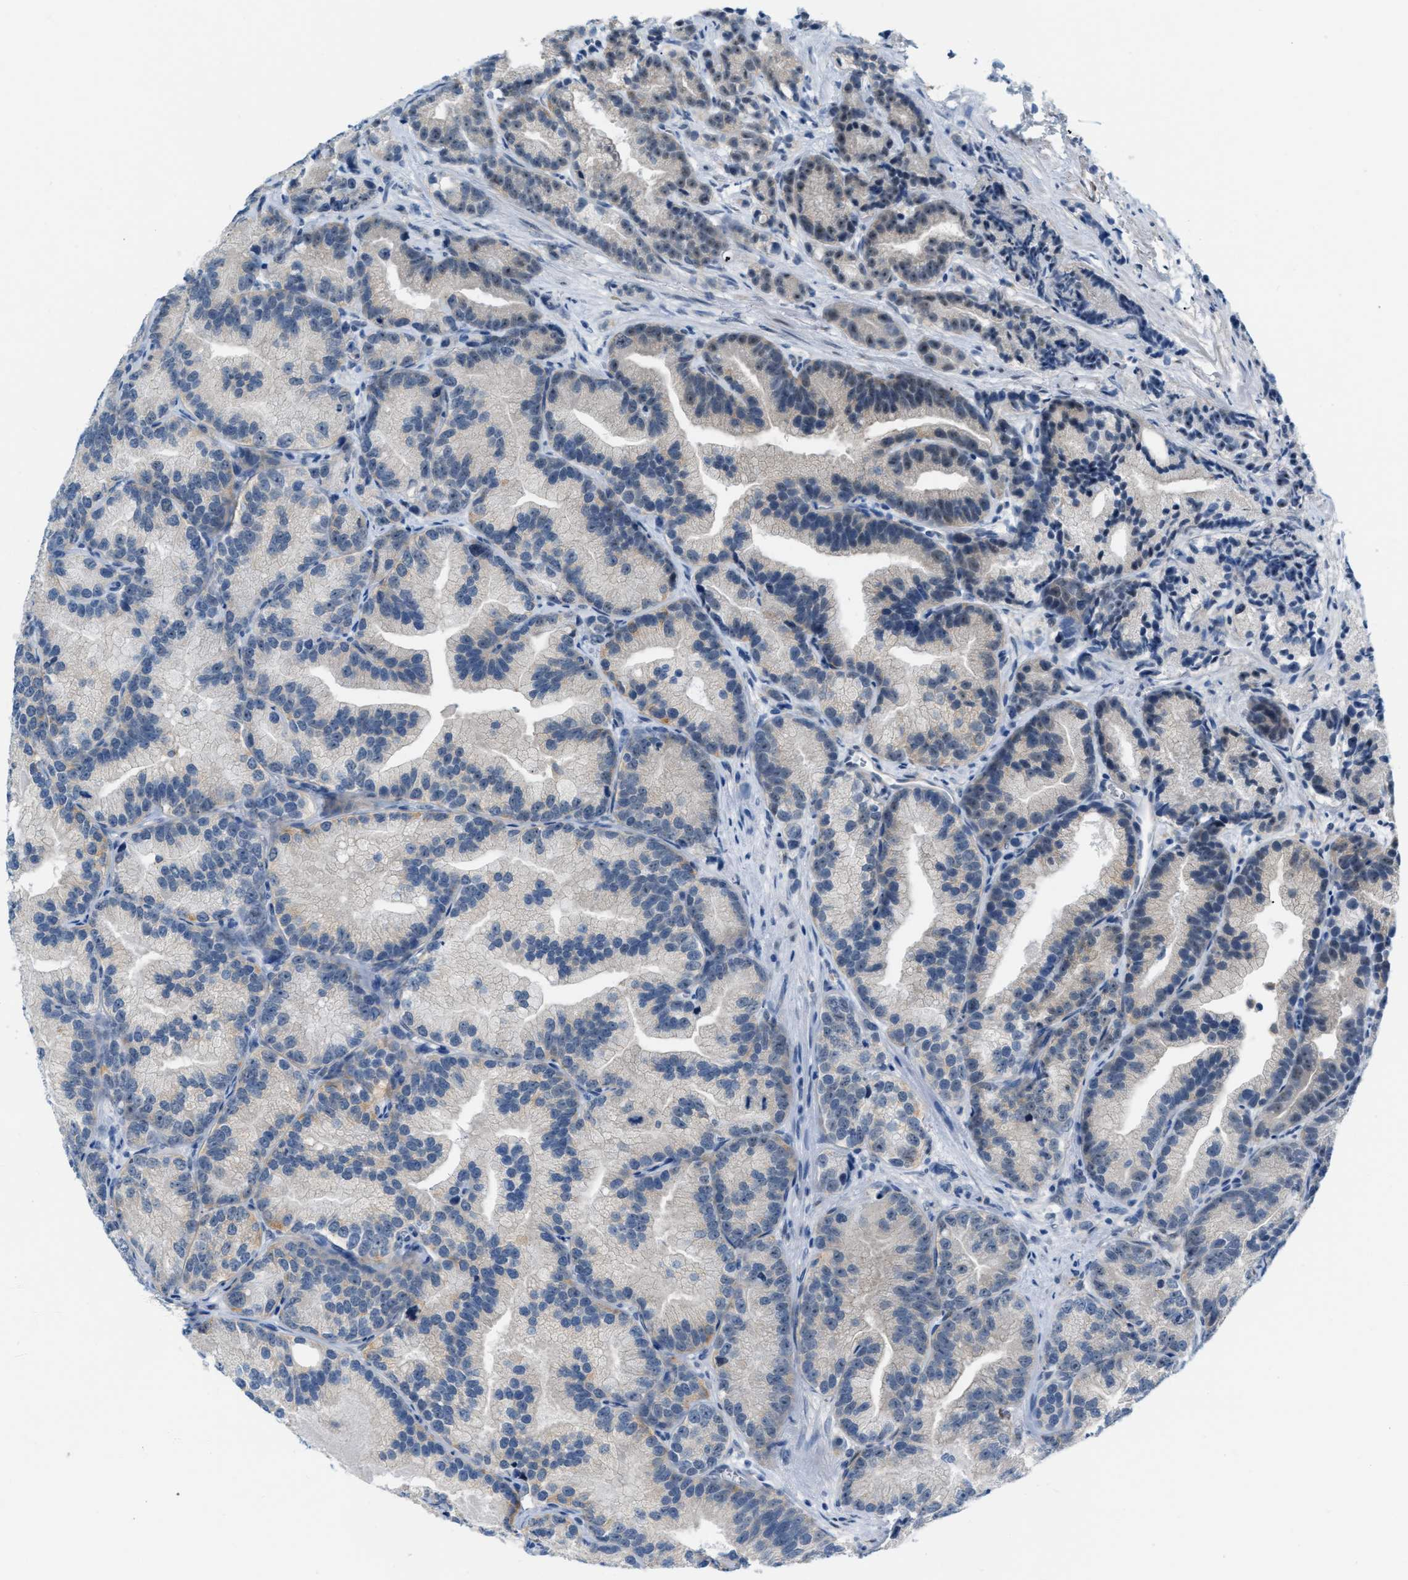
{"staining": {"intensity": "negative", "quantity": "none", "location": "none"}, "tissue": "prostate cancer", "cell_type": "Tumor cells", "image_type": "cancer", "snomed": [{"axis": "morphology", "description": "Adenocarcinoma, Low grade"}, {"axis": "topography", "description": "Prostate"}], "caption": "Tumor cells are negative for brown protein staining in prostate adenocarcinoma (low-grade). (Brightfield microscopy of DAB immunohistochemistry (IHC) at high magnification).", "gene": "PHRF1", "patient": {"sex": "male", "age": 89}}